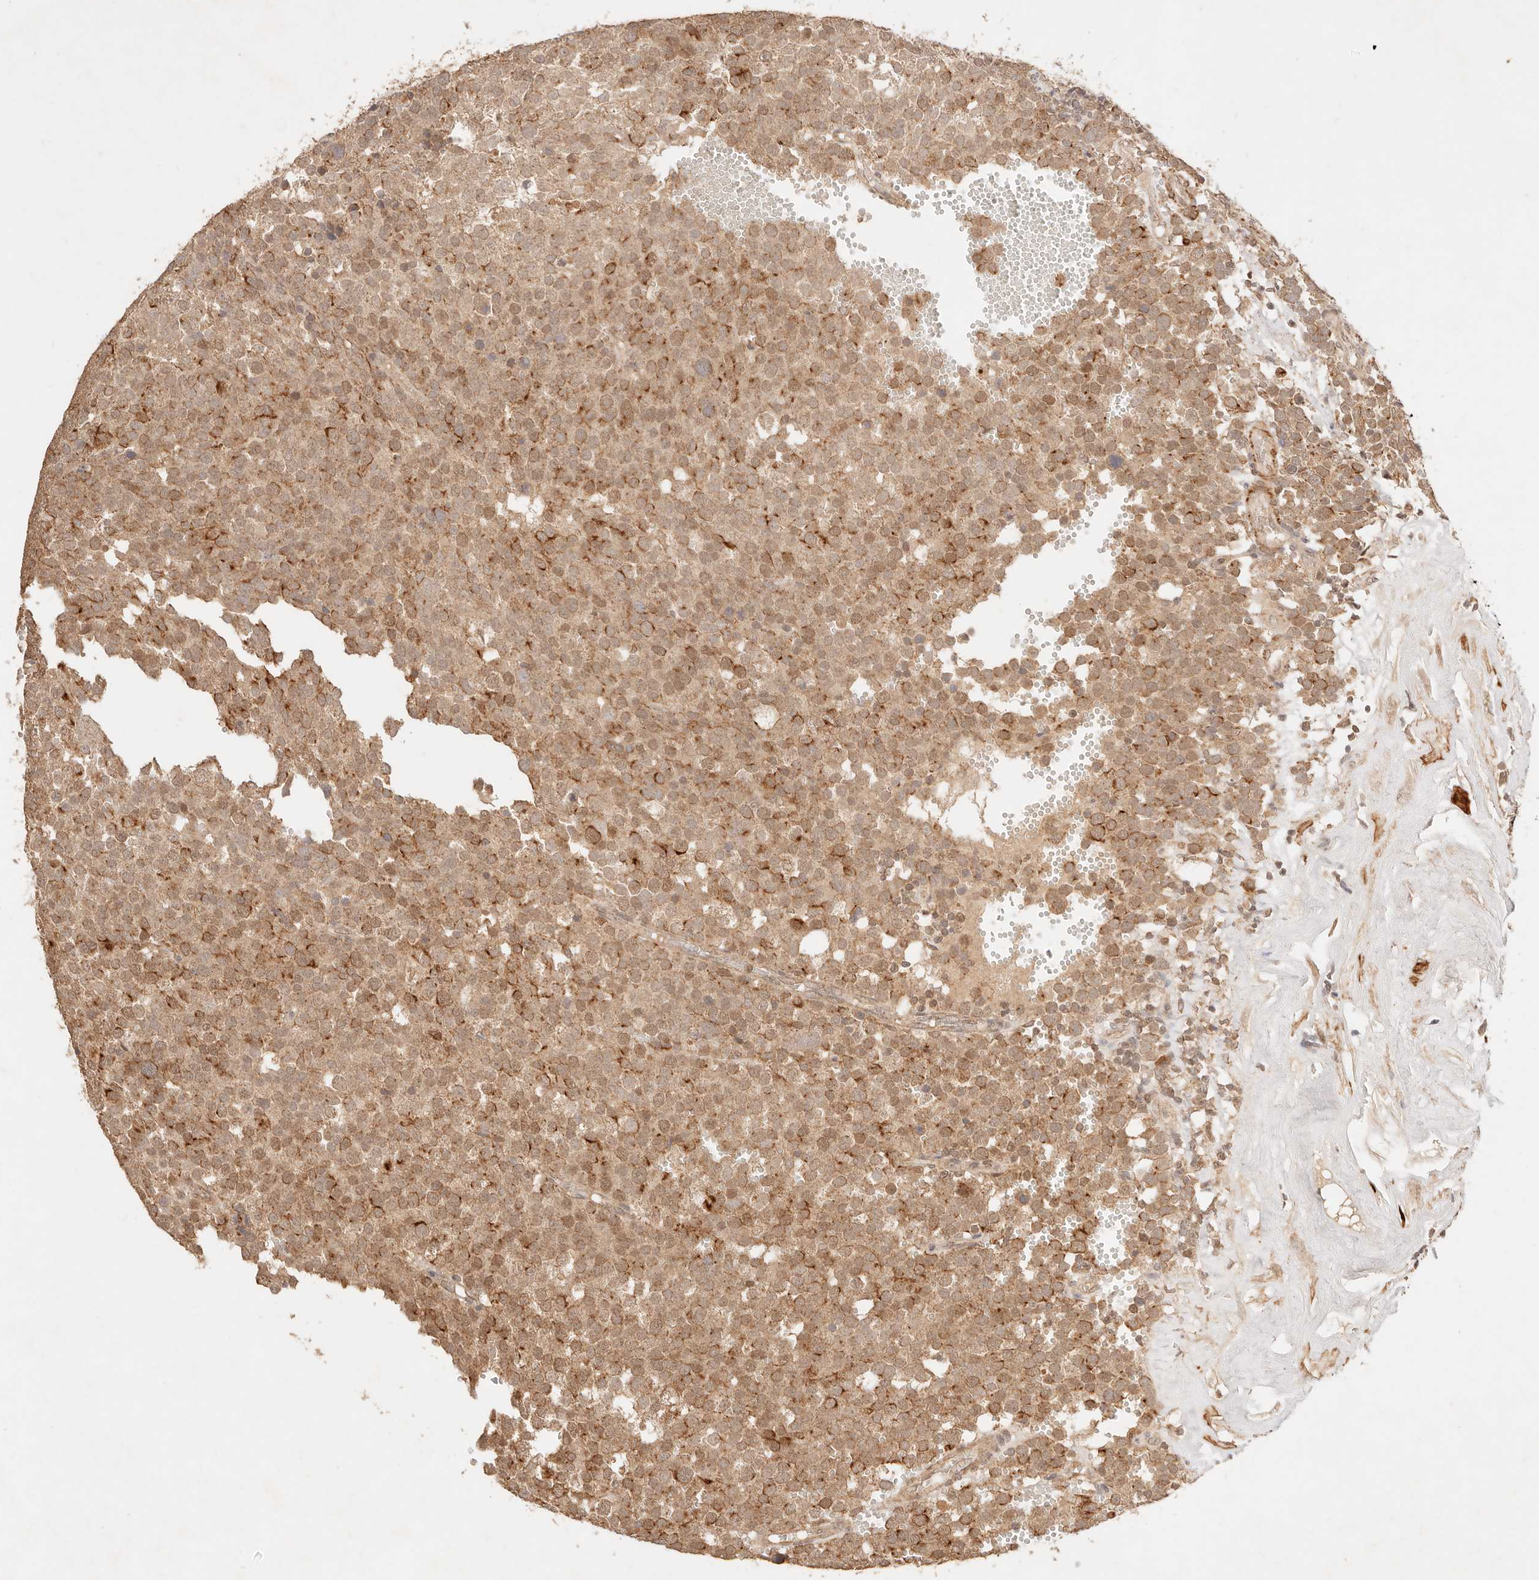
{"staining": {"intensity": "moderate", "quantity": ">75%", "location": "cytoplasmic/membranous,nuclear"}, "tissue": "testis cancer", "cell_type": "Tumor cells", "image_type": "cancer", "snomed": [{"axis": "morphology", "description": "Seminoma, NOS"}, {"axis": "topography", "description": "Testis"}], "caption": "Human testis cancer (seminoma) stained for a protein (brown) exhibits moderate cytoplasmic/membranous and nuclear positive staining in approximately >75% of tumor cells.", "gene": "TRIM11", "patient": {"sex": "male", "age": 71}}